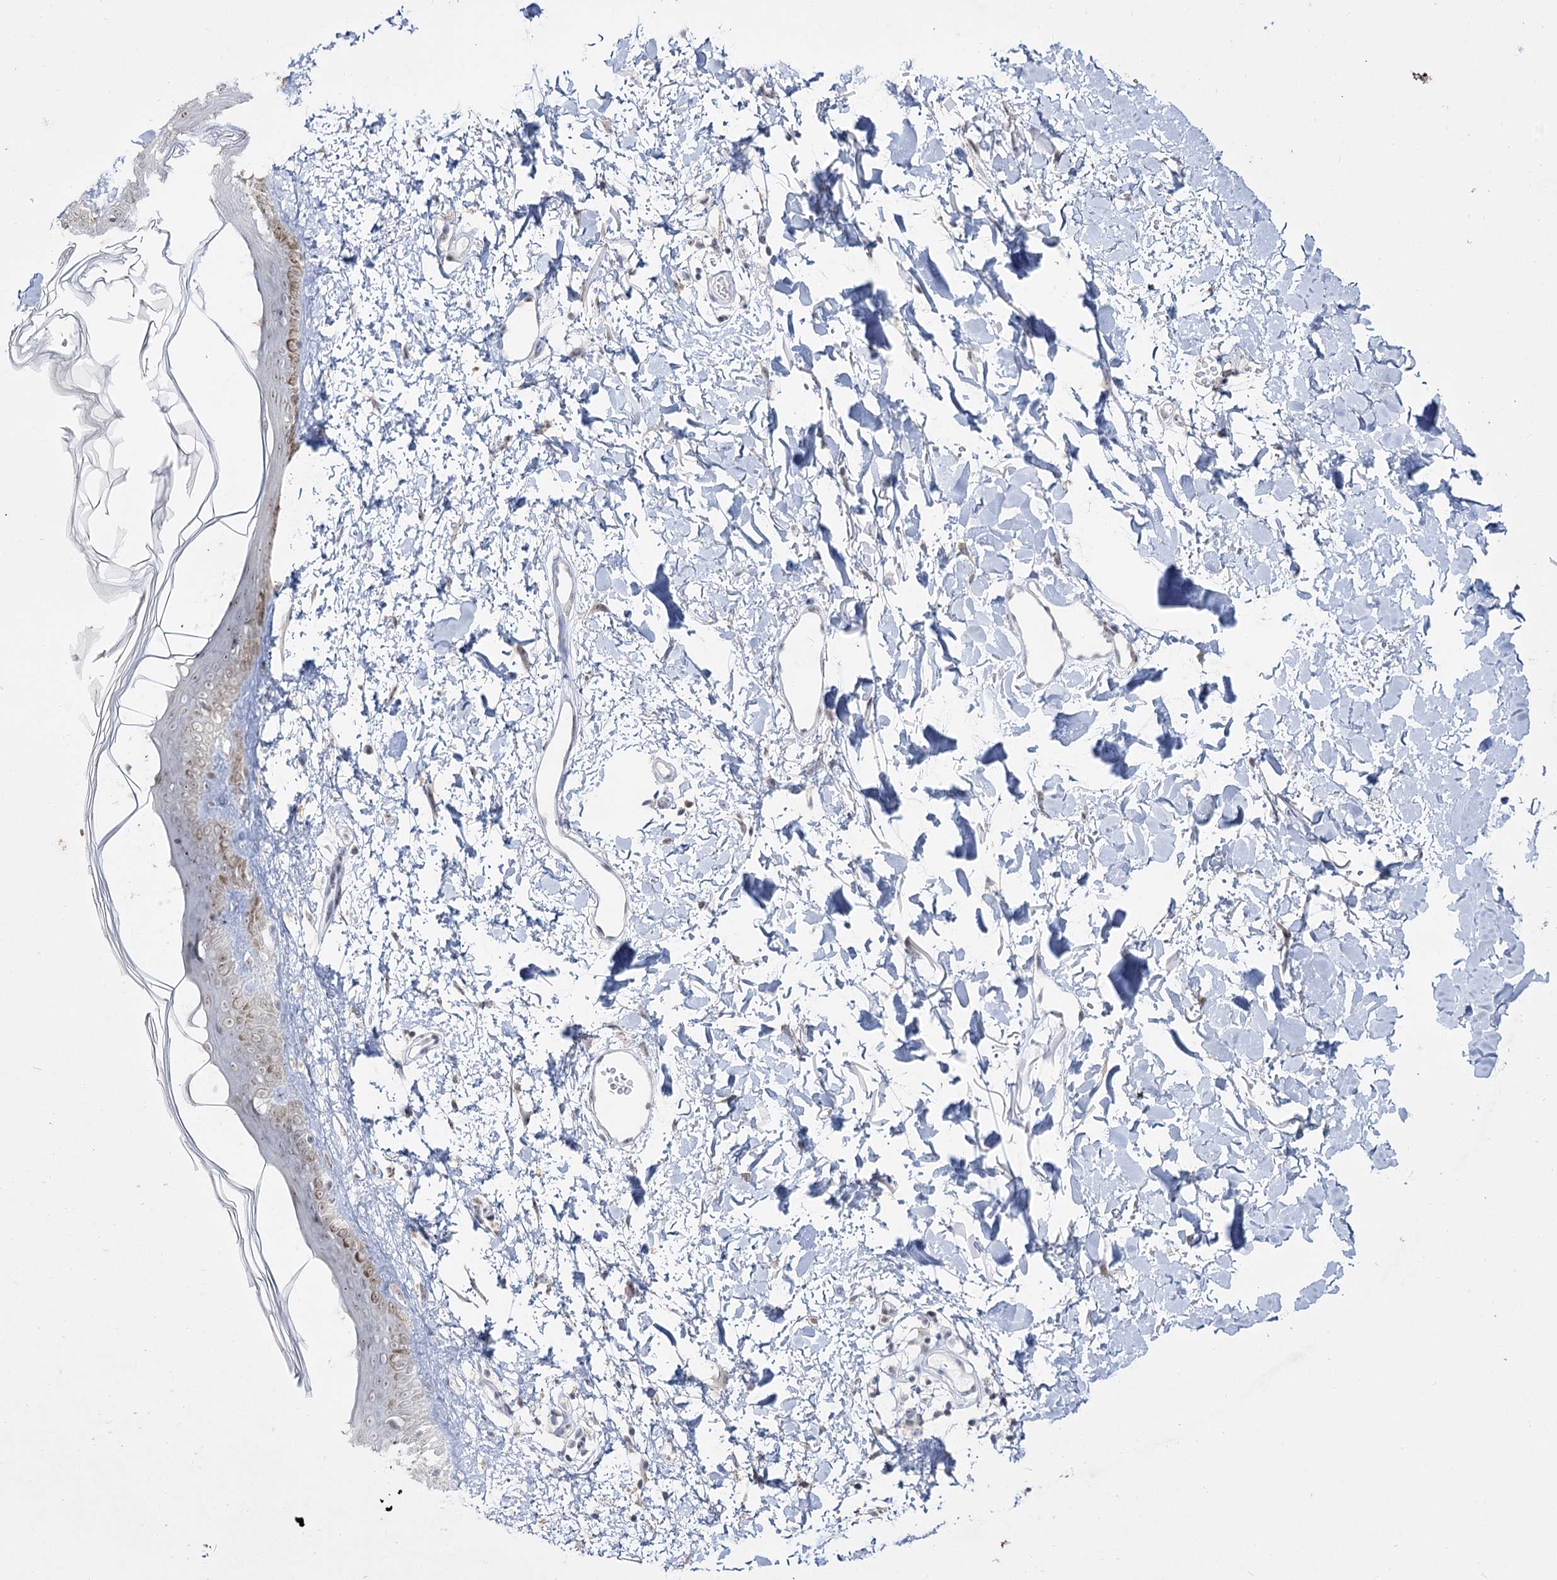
{"staining": {"intensity": "negative", "quantity": "none", "location": "none"}, "tissue": "skin", "cell_type": "Fibroblasts", "image_type": "normal", "snomed": [{"axis": "morphology", "description": "Normal tissue, NOS"}, {"axis": "topography", "description": "Skin"}], "caption": "High magnification brightfield microscopy of unremarkable skin stained with DAB (brown) and counterstained with hematoxylin (blue): fibroblasts show no significant expression. The staining is performed using DAB brown chromogen with nuclei counter-stained in using hematoxylin.", "gene": "DDX50", "patient": {"sex": "female", "age": 58}}